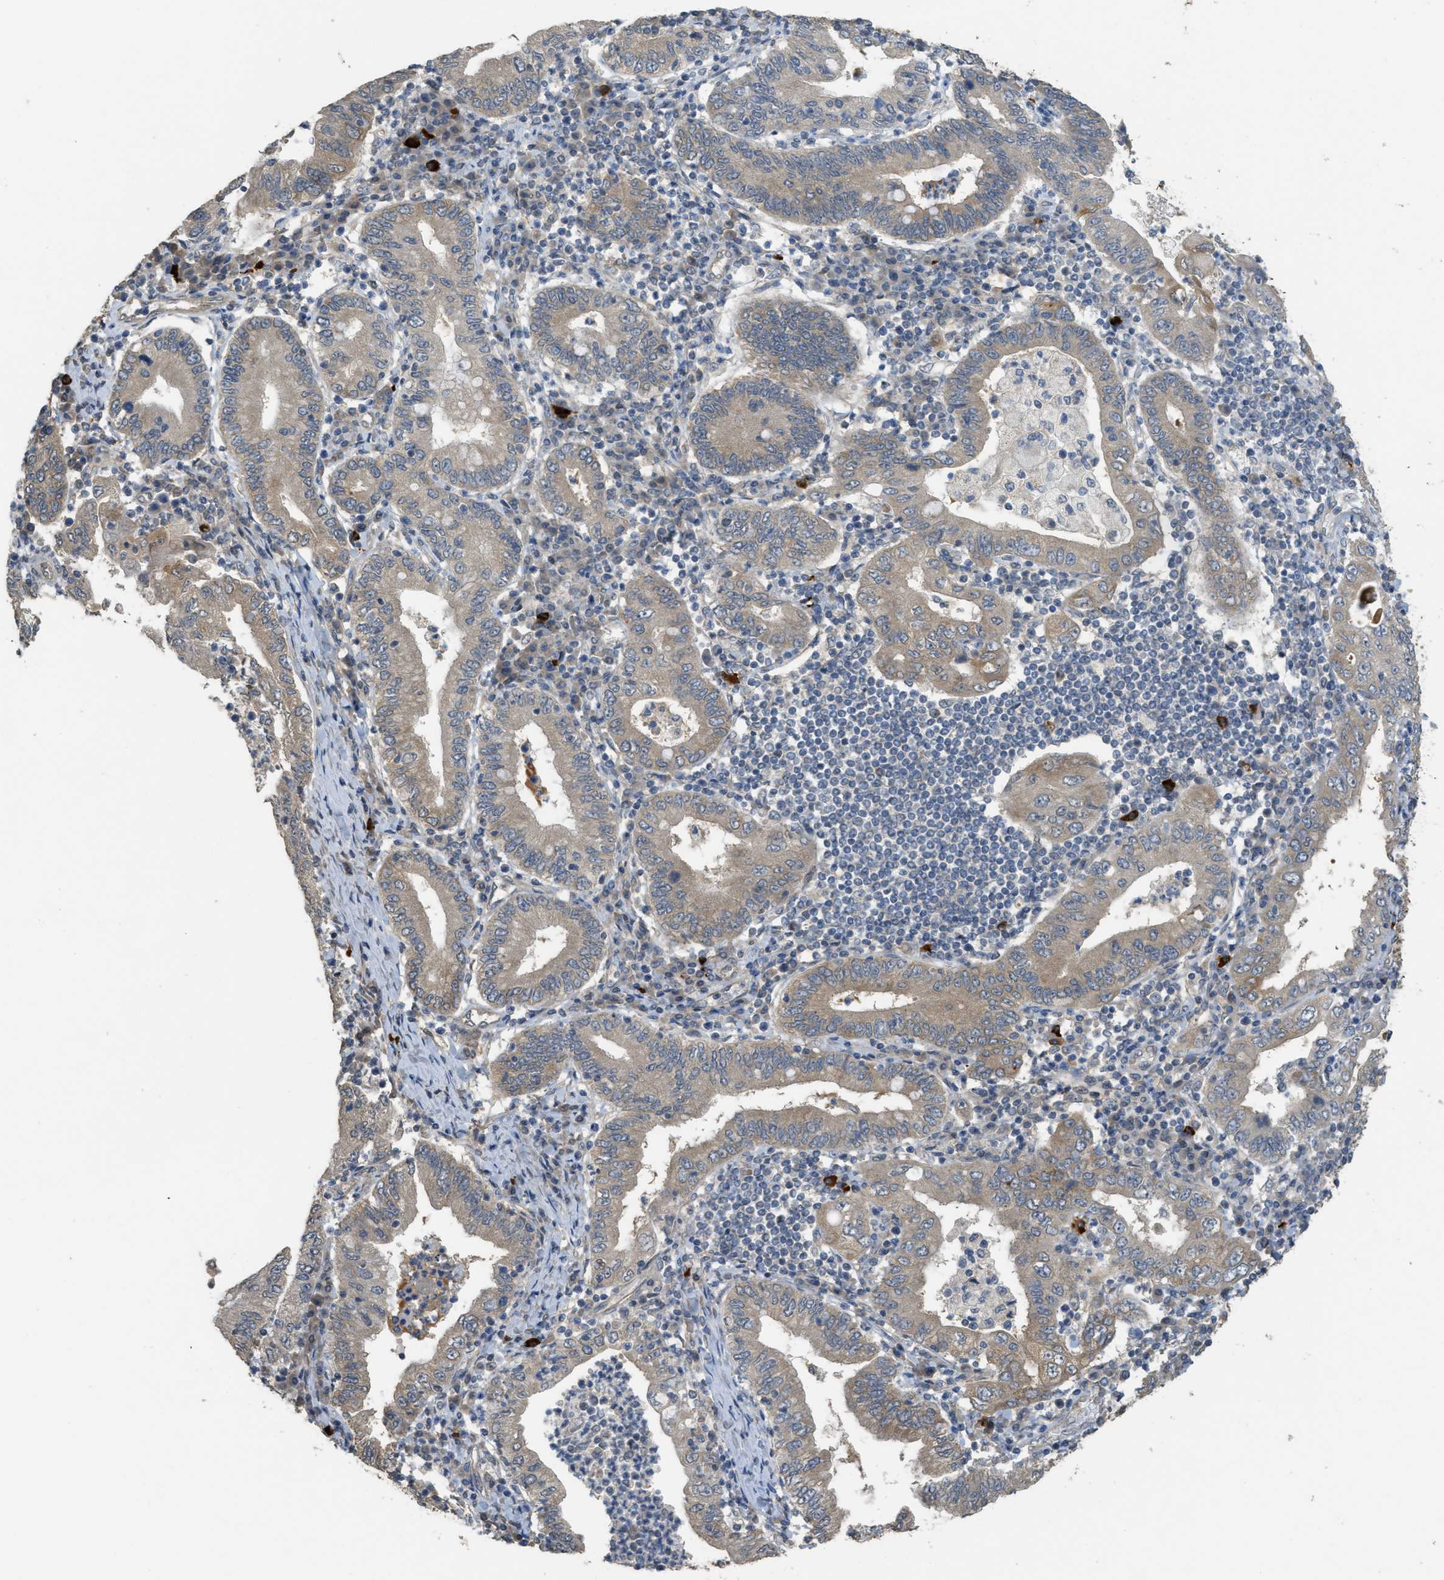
{"staining": {"intensity": "weak", "quantity": ">75%", "location": "cytoplasmic/membranous"}, "tissue": "stomach cancer", "cell_type": "Tumor cells", "image_type": "cancer", "snomed": [{"axis": "morphology", "description": "Normal tissue, NOS"}, {"axis": "morphology", "description": "Adenocarcinoma, NOS"}, {"axis": "topography", "description": "Esophagus"}, {"axis": "topography", "description": "Stomach, upper"}, {"axis": "topography", "description": "Peripheral nerve tissue"}], "caption": "Immunohistochemical staining of human stomach cancer (adenocarcinoma) reveals low levels of weak cytoplasmic/membranous protein staining in about >75% of tumor cells.", "gene": "IGF2BP2", "patient": {"sex": "male", "age": 62}}